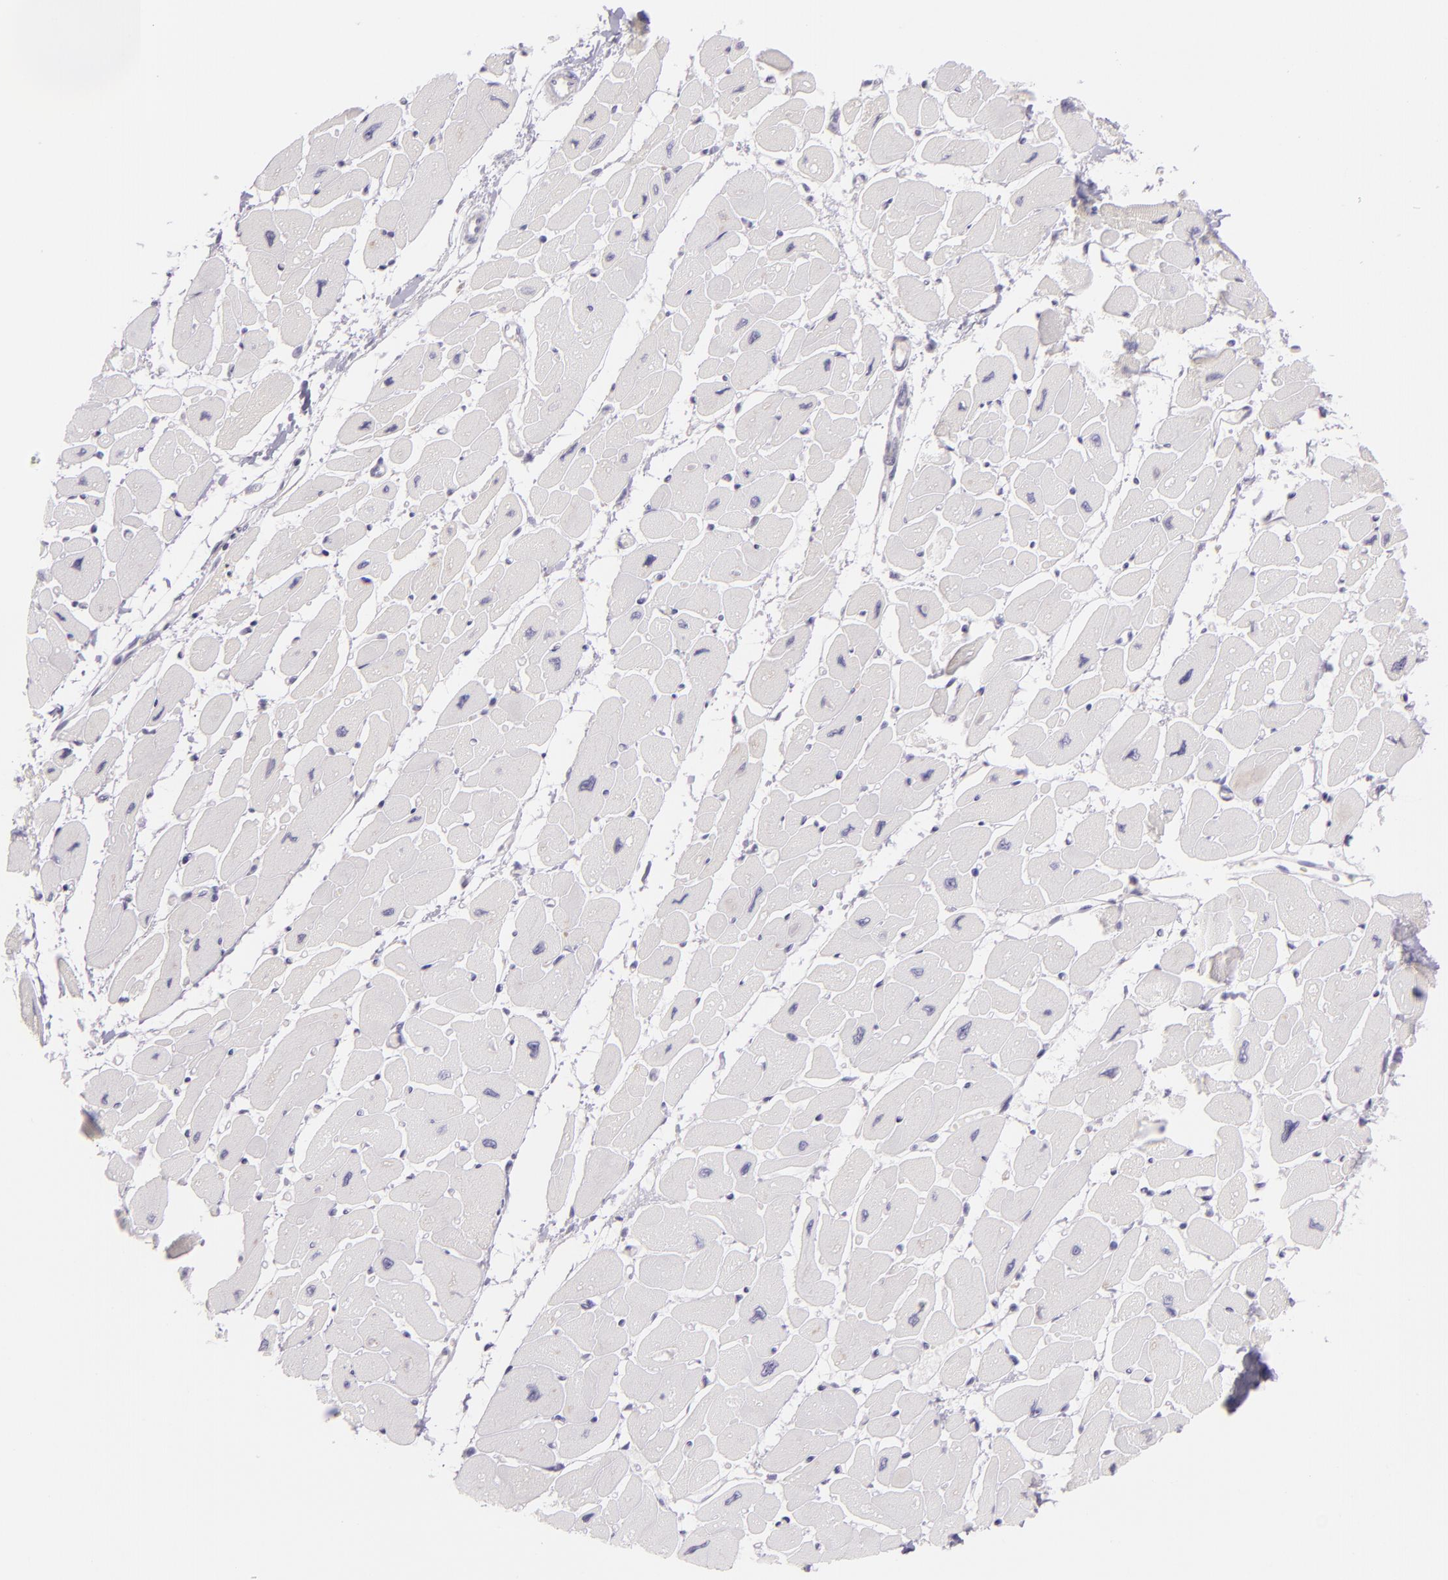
{"staining": {"intensity": "negative", "quantity": "none", "location": "none"}, "tissue": "heart muscle", "cell_type": "Cardiomyocytes", "image_type": "normal", "snomed": [{"axis": "morphology", "description": "Normal tissue, NOS"}, {"axis": "topography", "description": "Heart"}], "caption": "A high-resolution image shows immunohistochemistry (IHC) staining of normal heart muscle, which exhibits no significant positivity in cardiomyocytes. (Brightfield microscopy of DAB IHC at high magnification).", "gene": "CHEK2", "patient": {"sex": "female", "age": 54}}